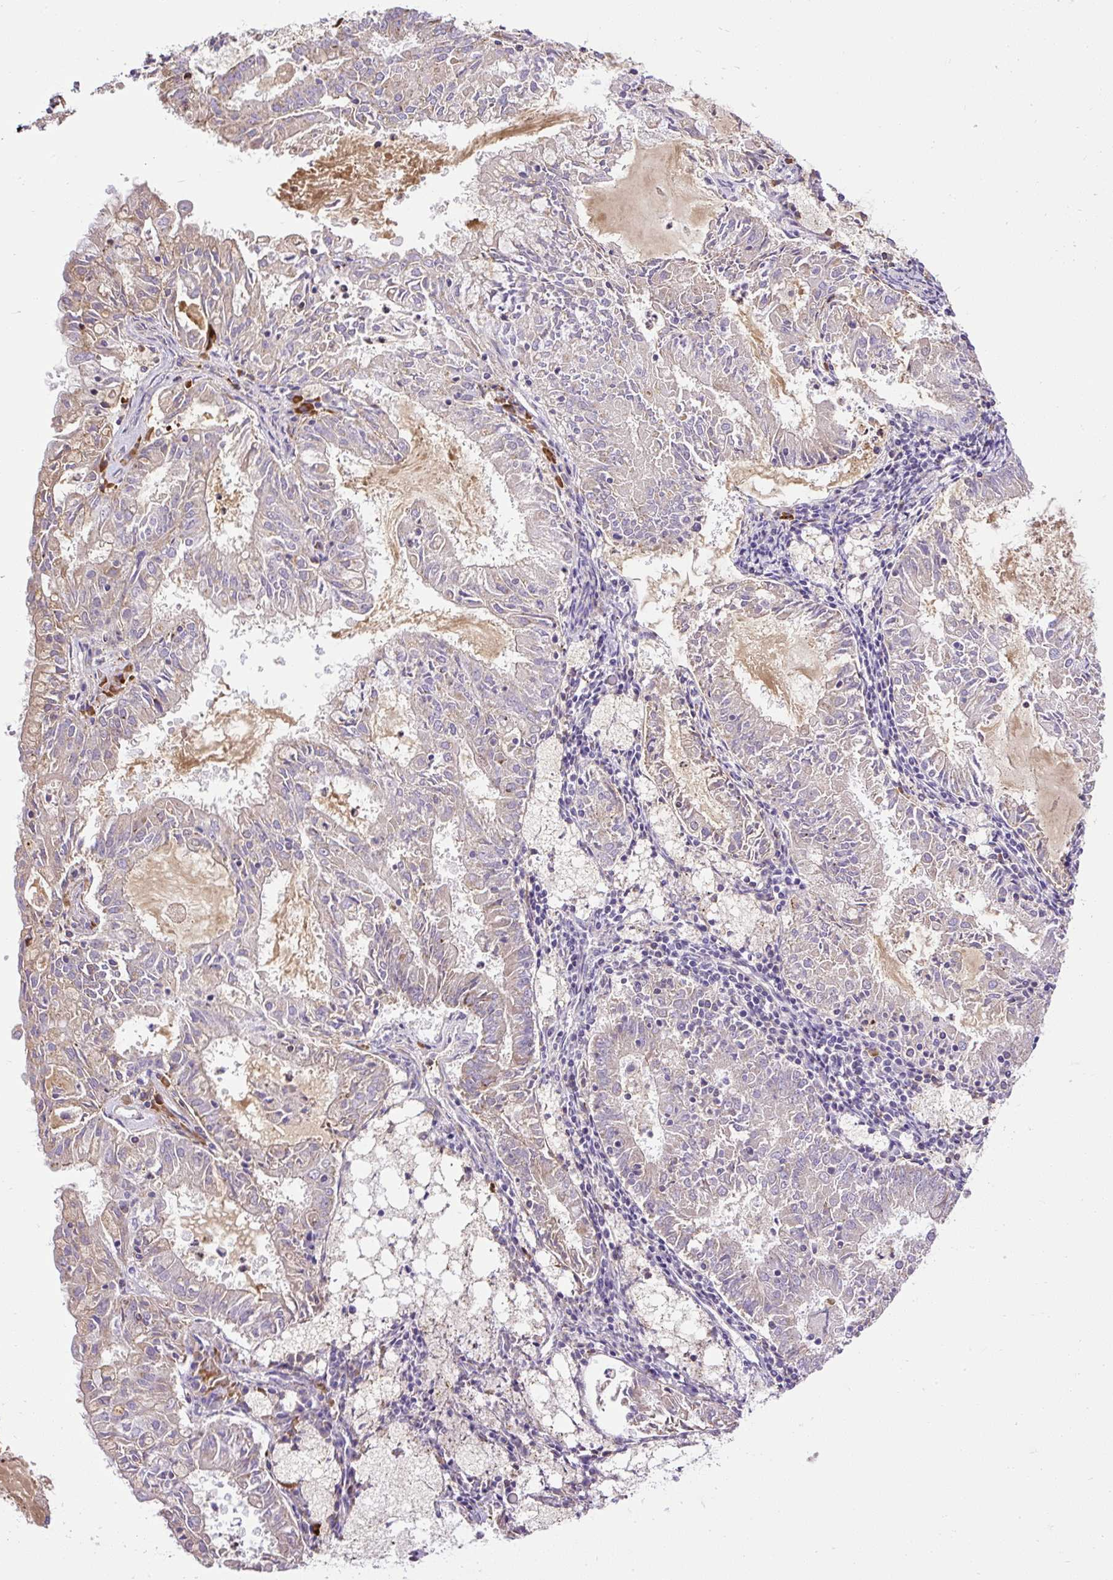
{"staining": {"intensity": "negative", "quantity": "none", "location": "none"}, "tissue": "endometrial cancer", "cell_type": "Tumor cells", "image_type": "cancer", "snomed": [{"axis": "morphology", "description": "Adenocarcinoma, NOS"}, {"axis": "topography", "description": "Endometrium"}], "caption": "High magnification brightfield microscopy of endometrial cancer stained with DAB (3,3'-diaminobenzidine) (brown) and counterstained with hematoxylin (blue): tumor cells show no significant positivity.", "gene": "CFAP47", "patient": {"sex": "female", "age": 57}}